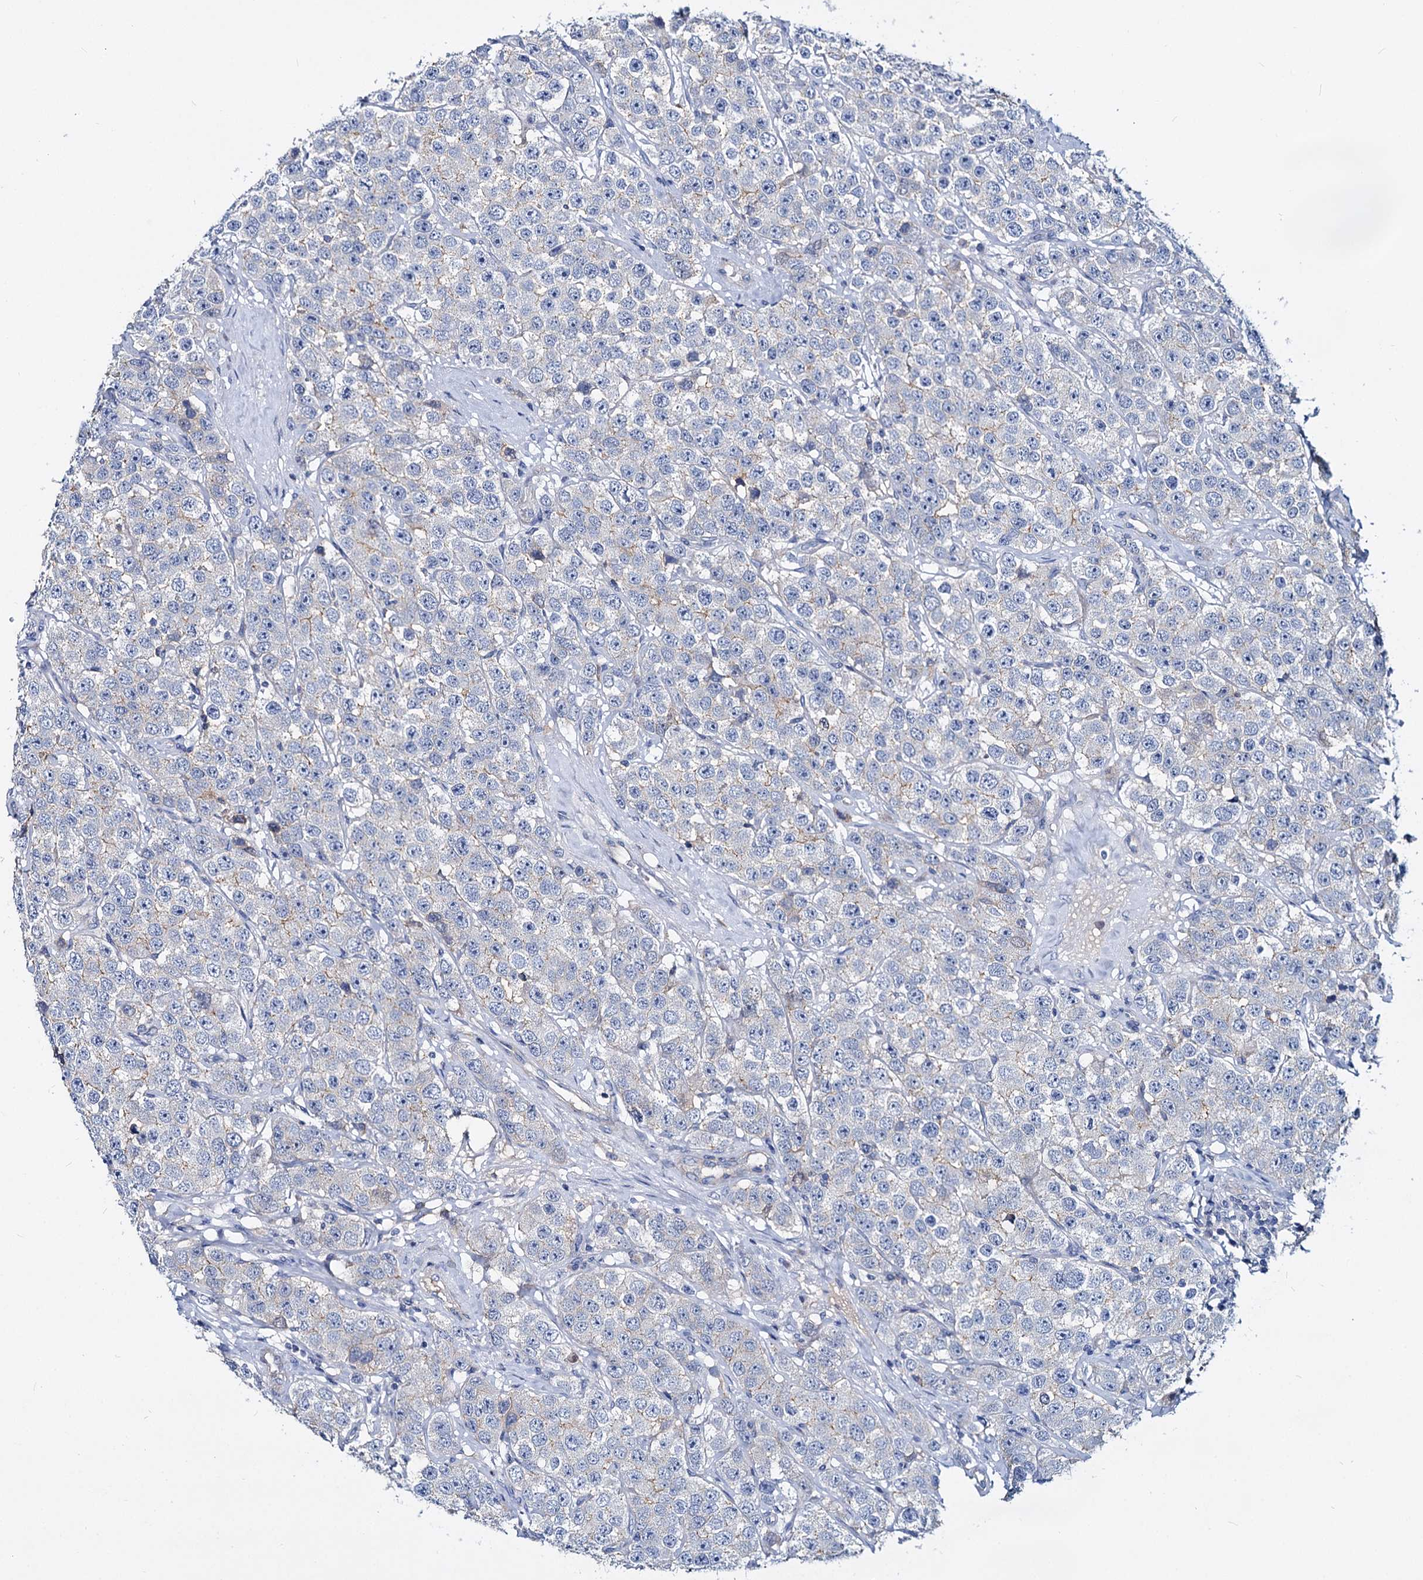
{"staining": {"intensity": "negative", "quantity": "none", "location": "none"}, "tissue": "testis cancer", "cell_type": "Tumor cells", "image_type": "cancer", "snomed": [{"axis": "morphology", "description": "Seminoma, NOS"}, {"axis": "topography", "description": "Testis"}], "caption": "Tumor cells are negative for protein expression in human testis seminoma.", "gene": "DYDC2", "patient": {"sex": "male", "age": 28}}